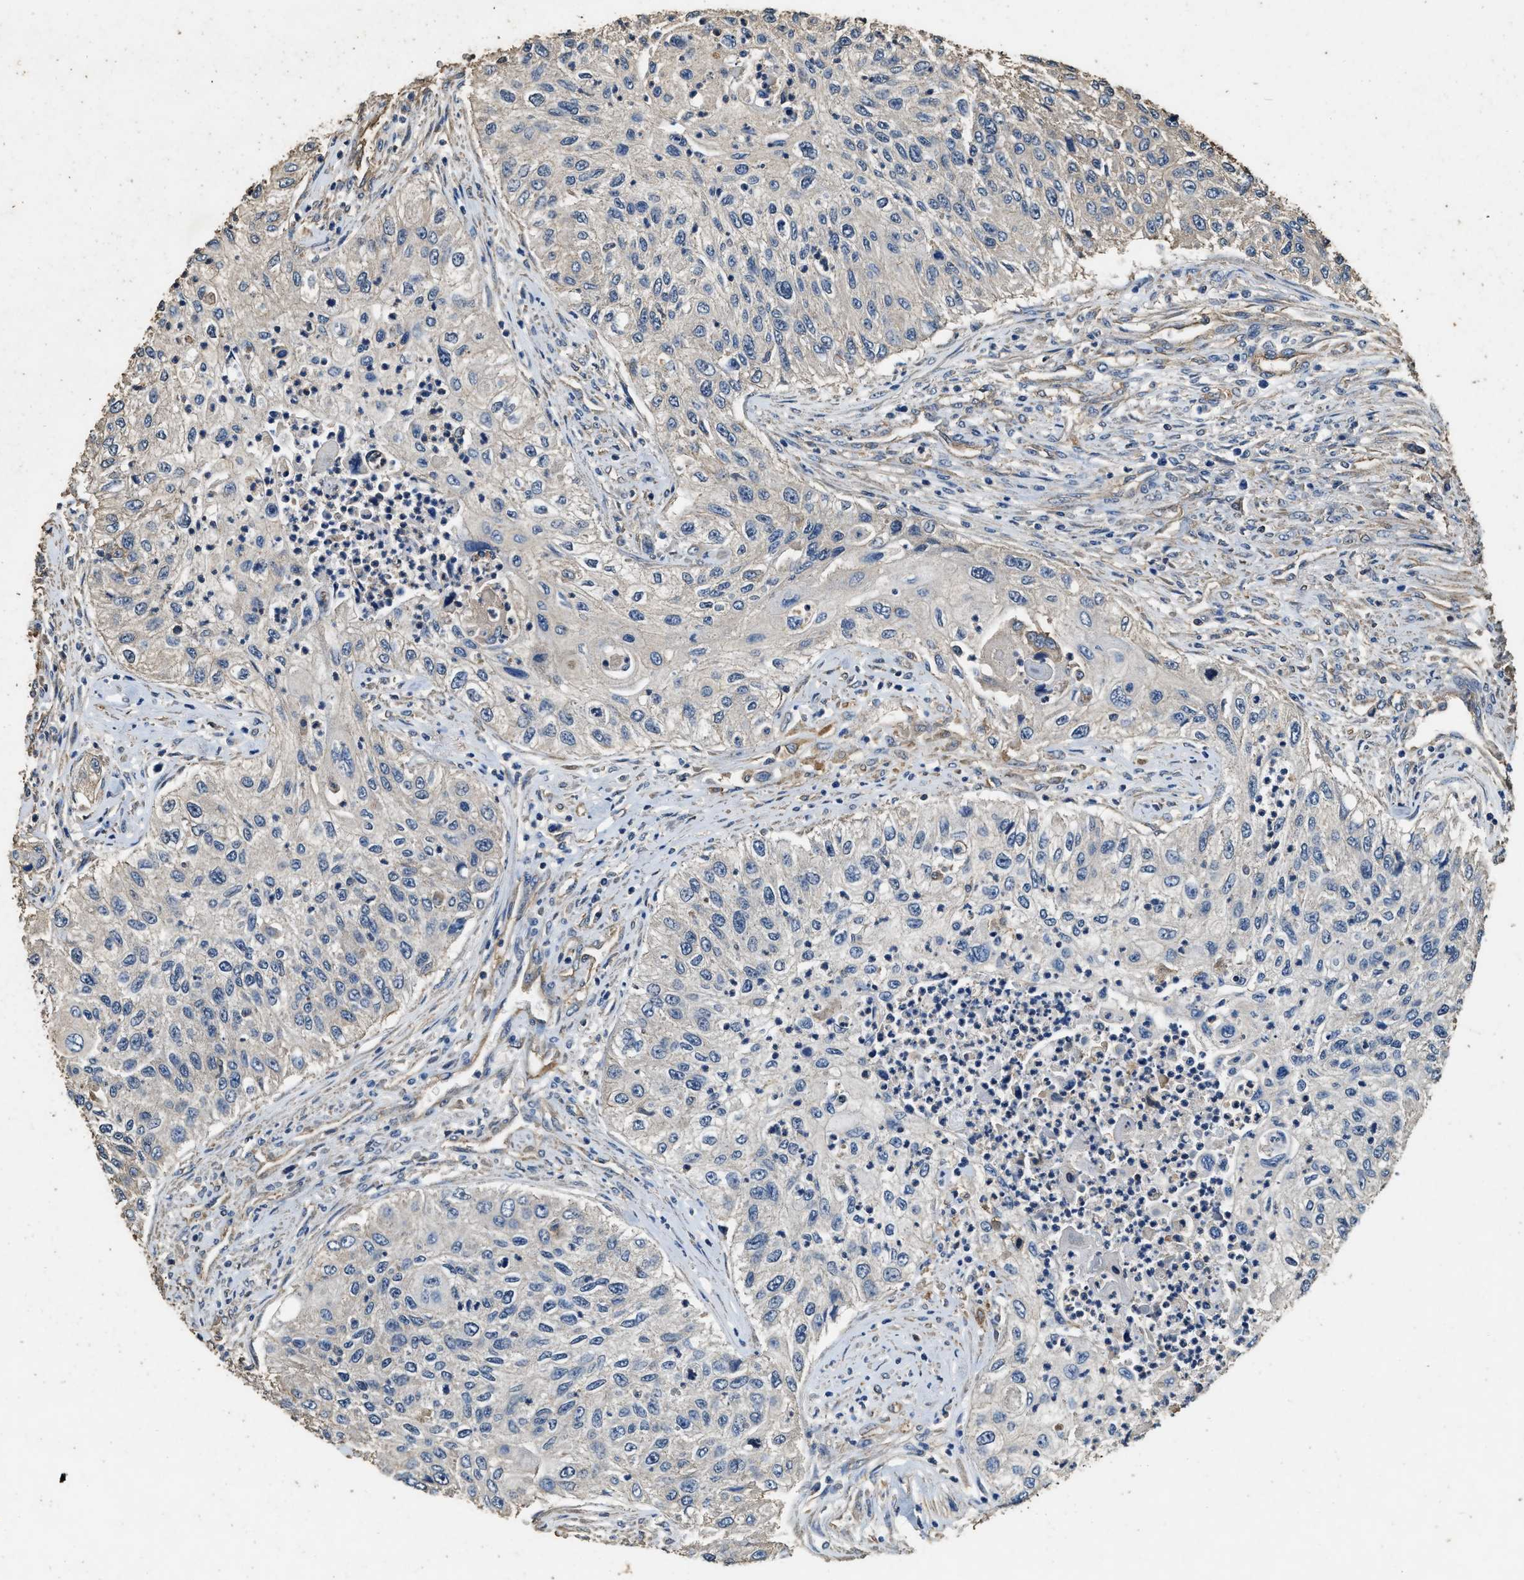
{"staining": {"intensity": "negative", "quantity": "none", "location": "none"}, "tissue": "urothelial cancer", "cell_type": "Tumor cells", "image_type": "cancer", "snomed": [{"axis": "morphology", "description": "Urothelial carcinoma, High grade"}, {"axis": "topography", "description": "Urinary bladder"}], "caption": "Tumor cells are negative for brown protein staining in high-grade urothelial carcinoma.", "gene": "MIB1", "patient": {"sex": "female", "age": 60}}